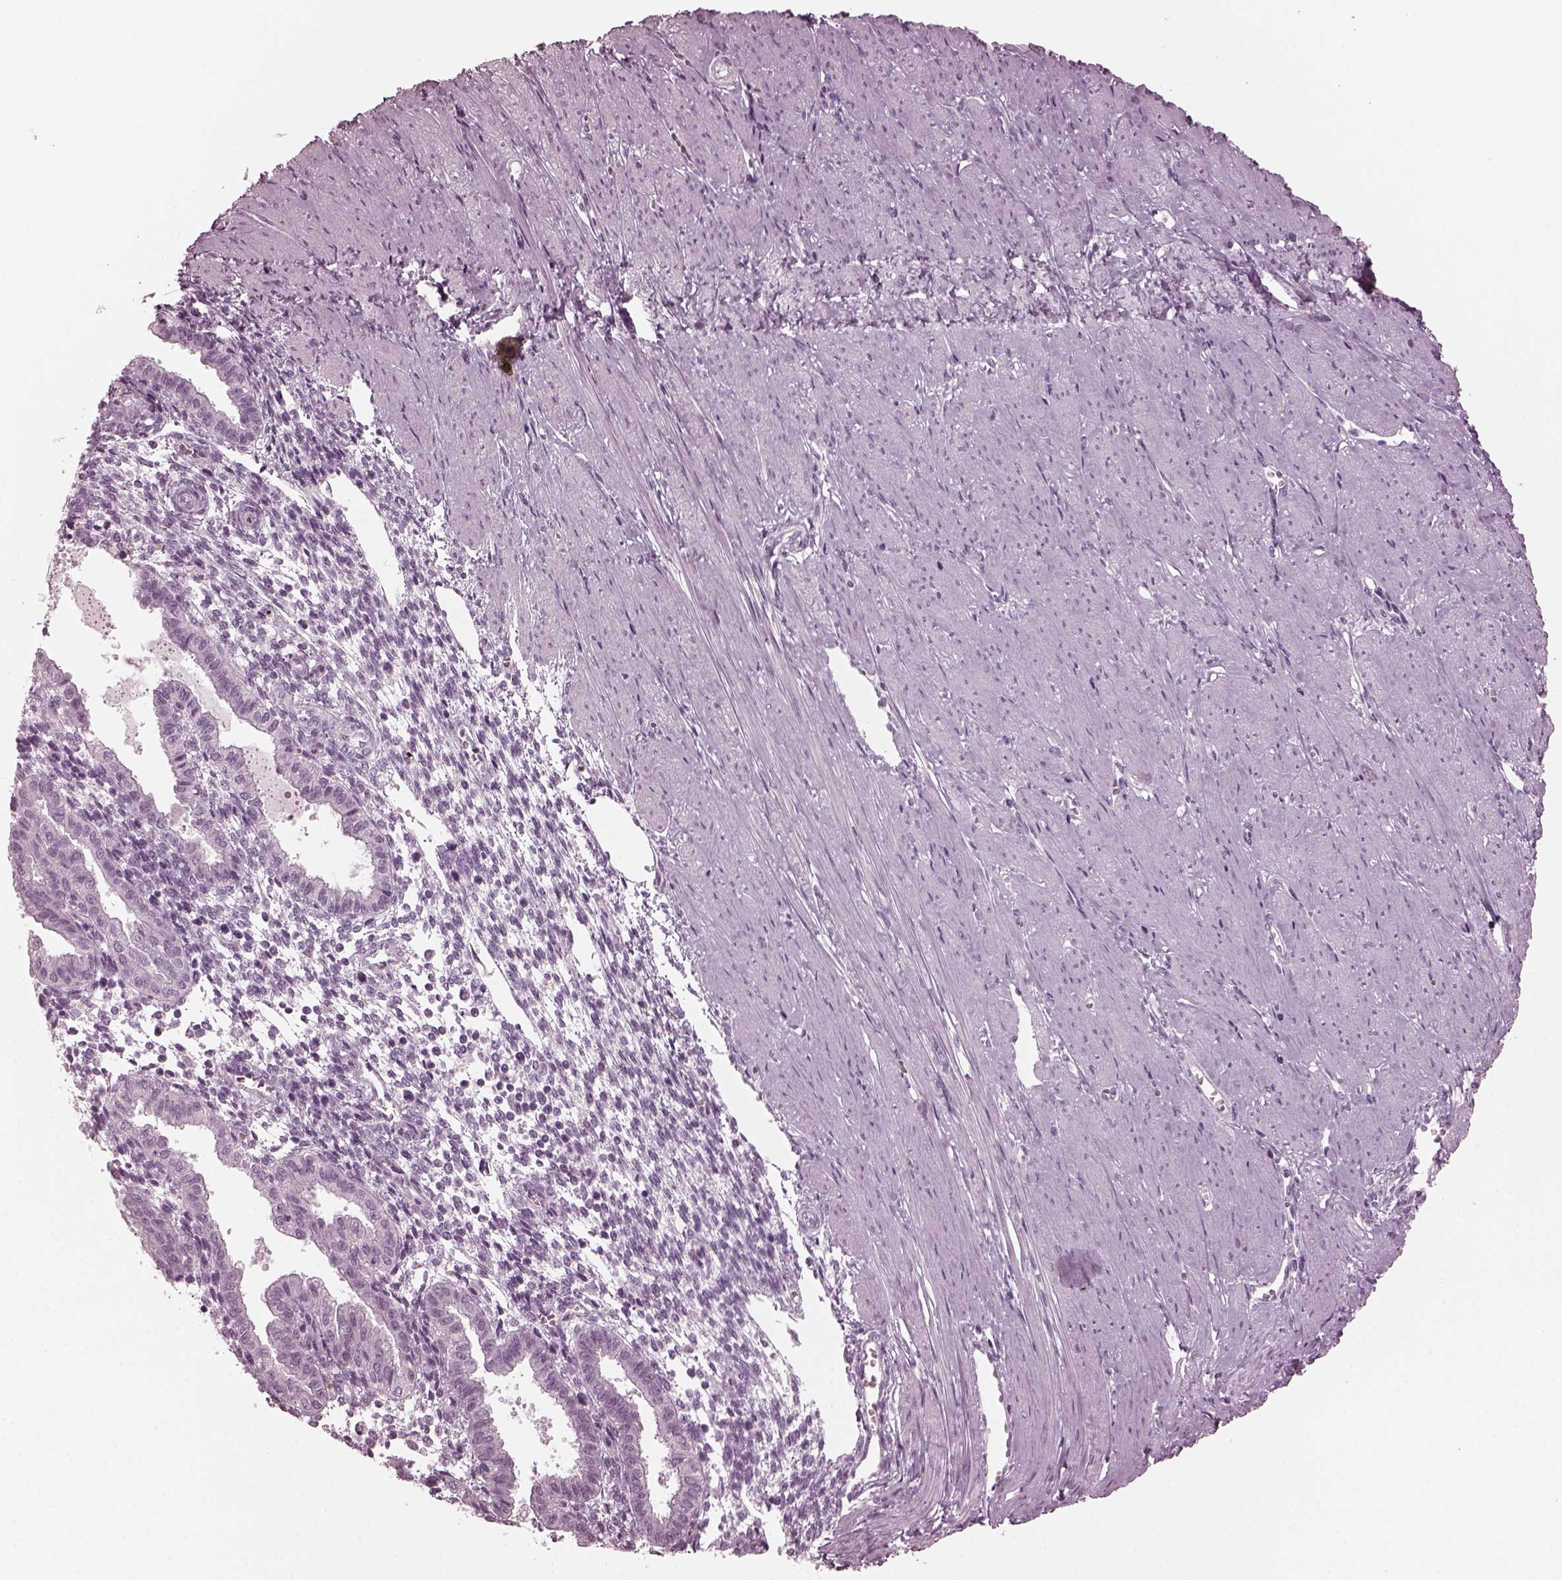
{"staining": {"intensity": "negative", "quantity": "none", "location": "none"}, "tissue": "endometrium", "cell_type": "Cells in endometrial stroma", "image_type": "normal", "snomed": [{"axis": "morphology", "description": "Normal tissue, NOS"}, {"axis": "topography", "description": "Endometrium"}], "caption": "Cells in endometrial stroma show no significant positivity in unremarkable endometrium. The staining is performed using DAB (3,3'-diaminobenzidine) brown chromogen with nuclei counter-stained in using hematoxylin.", "gene": "RCVRN", "patient": {"sex": "female", "age": 37}}